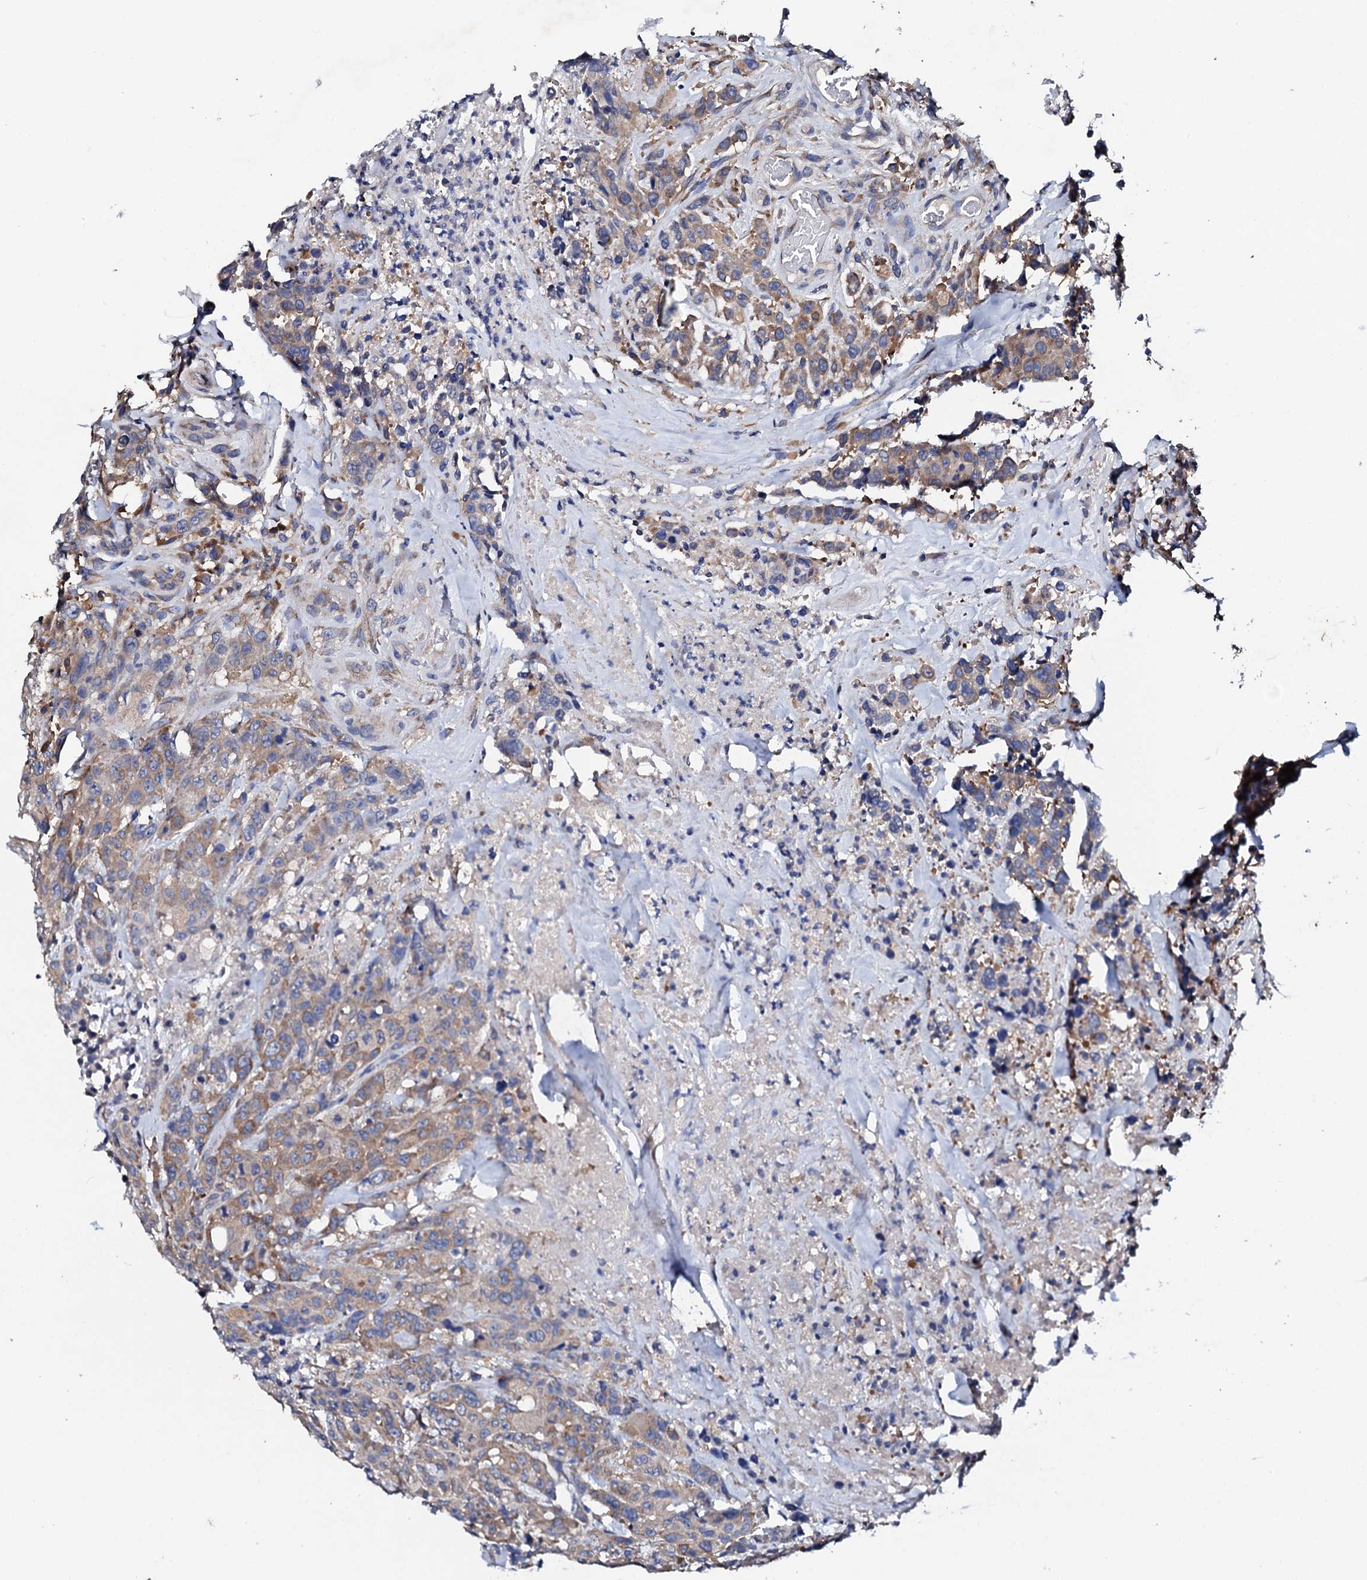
{"staining": {"intensity": "moderate", "quantity": ">75%", "location": "cytoplasmic/membranous"}, "tissue": "colorectal cancer", "cell_type": "Tumor cells", "image_type": "cancer", "snomed": [{"axis": "morphology", "description": "Adenocarcinoma, NOS"}, {"axis": "topography", "description": "Colon"}], "caption": "Tumor cells display medium levels of moderate cytoplasmic/membranous expression in about >75% of cells in human adenocarcinoma (colorectal). (DAB IHC, brown staining for protein, blue staining for nuclei).", "gene": "NUP58", "patient": {"sex": "male", "age": 62}}